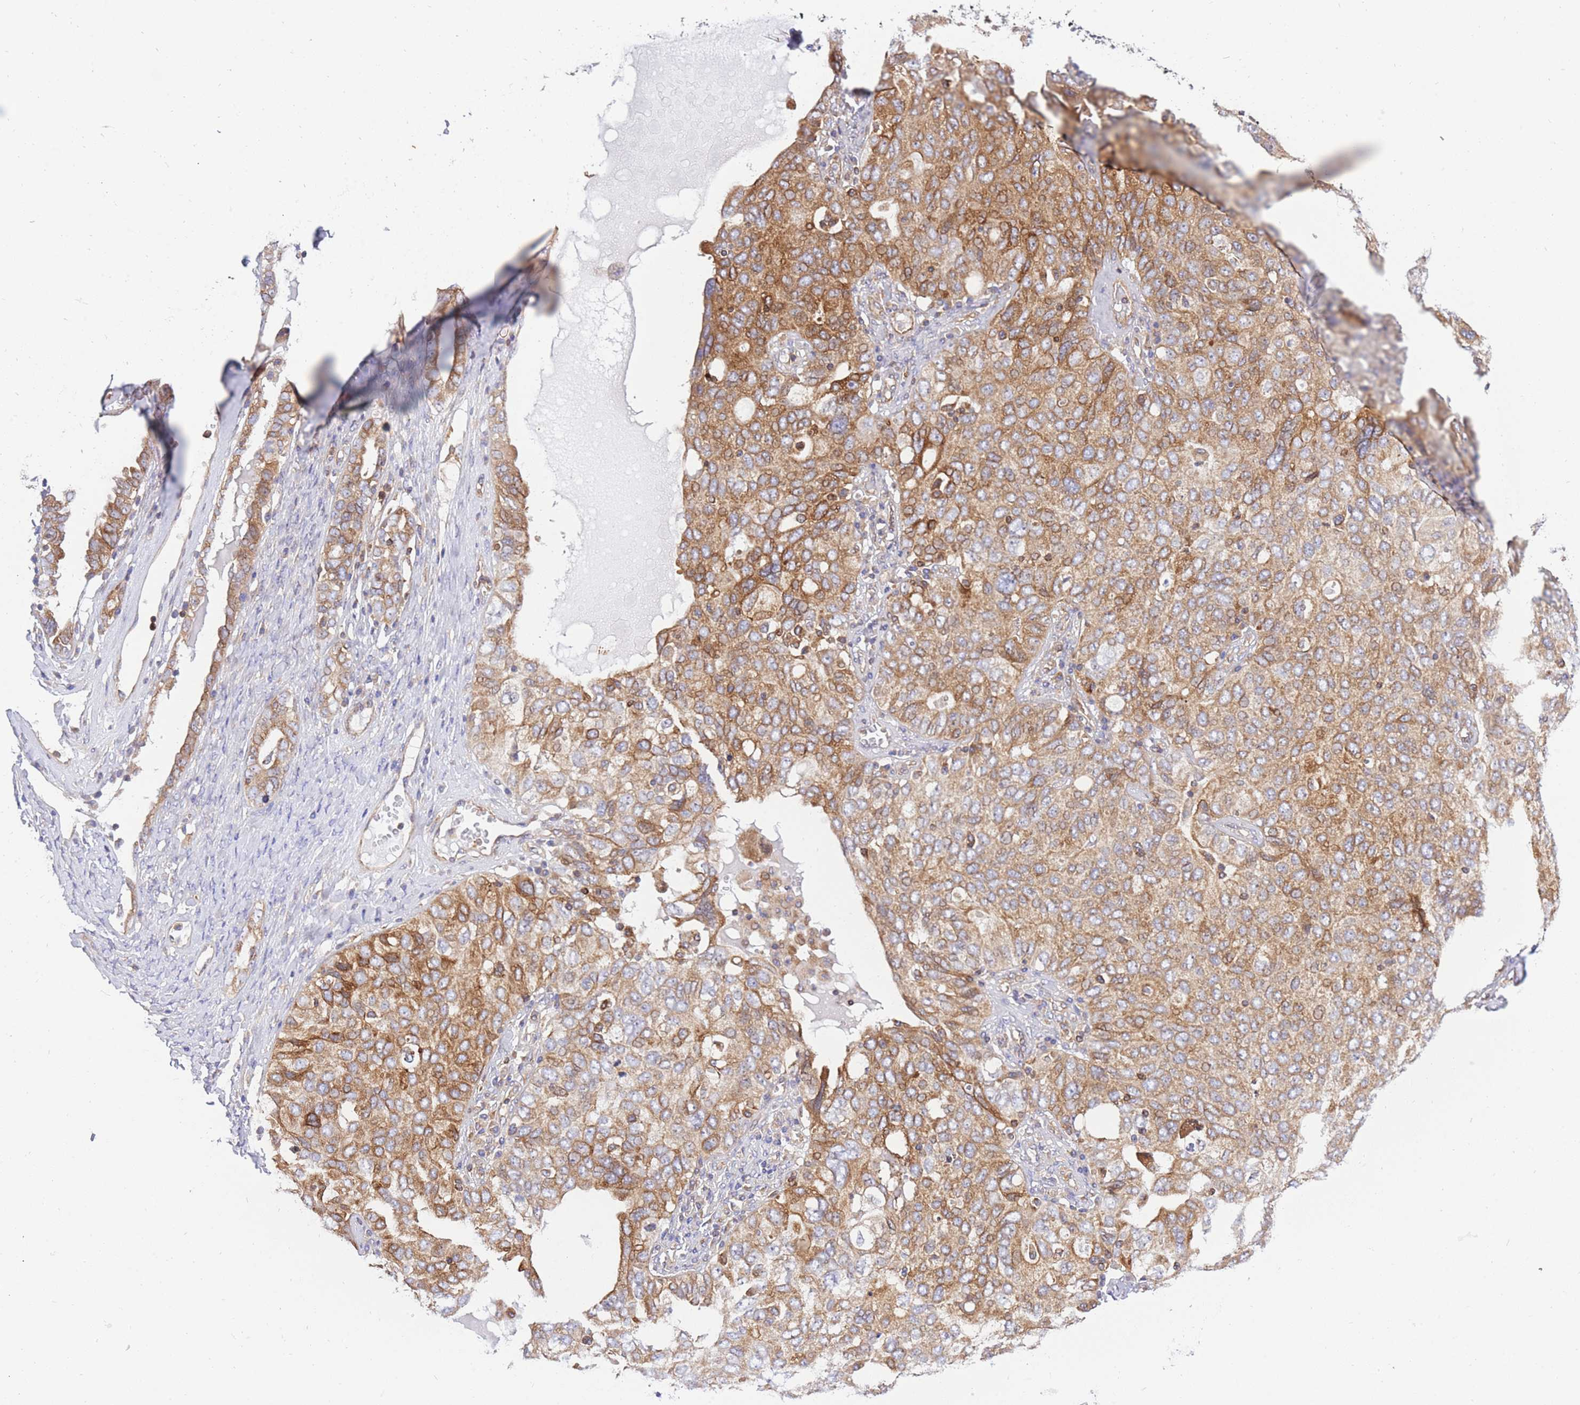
{"staining": {"intensity": "moderate", "quantity": ">75%", "location": "cytoplasmic/membranous"}, "tissue": "ovarian cancer", "cell_type": "Tumor cells", "image_type": "cancer", "snomed": [{"axis": "morphology", "description": "Carcinoma, endometroid"}, {"axis": "topography", "description": "Ovary"}], "caption": "There is medium levels of moderate cytoplasmic/membranous expression in tumor cells of ovarian cancer, as demonstrated by immunohistochemical staining (brown color).", "gene": "REM1", "patient": {"sex": "female", "age": 62}}